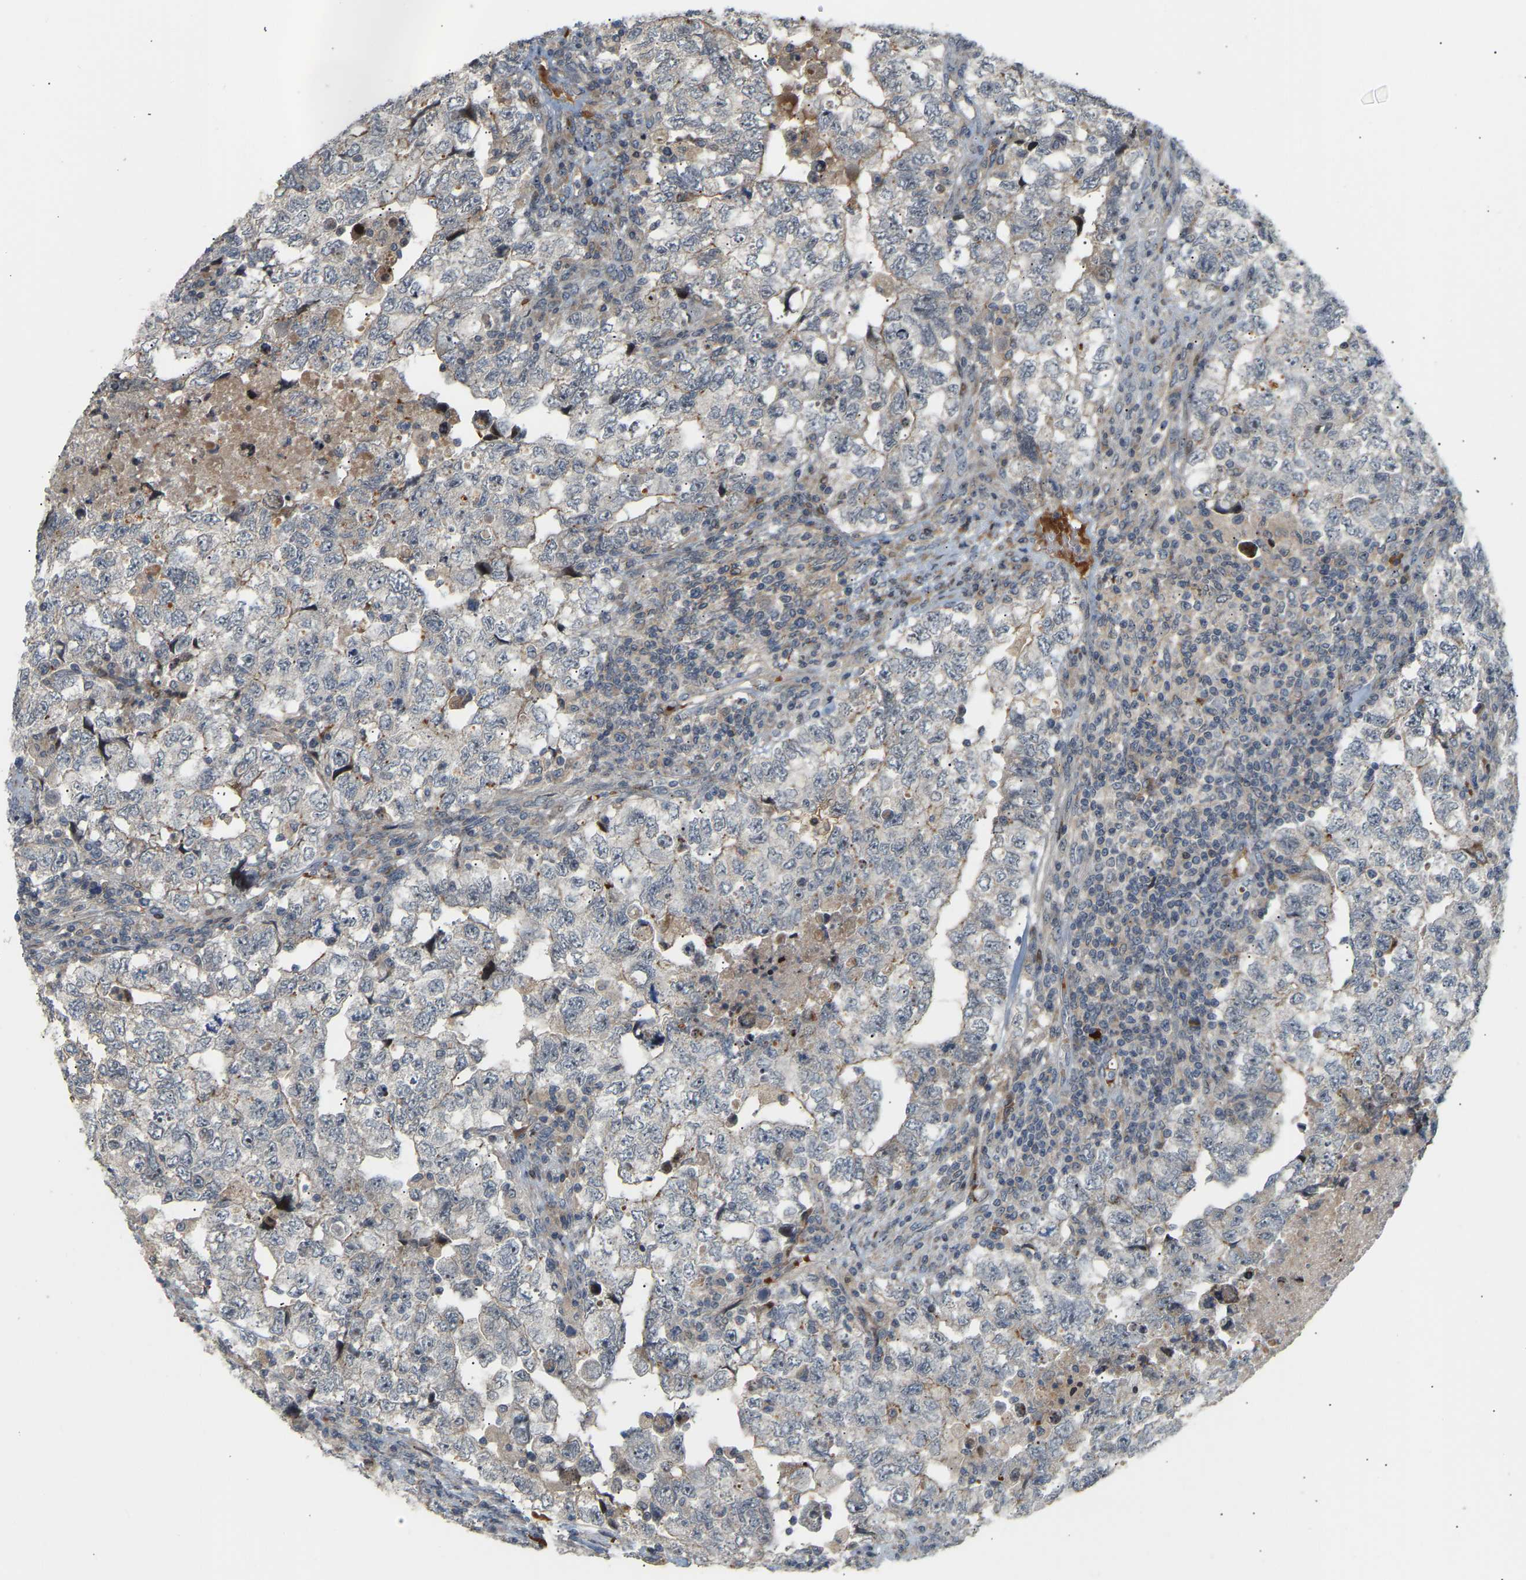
{"staining": {"intensity": "weak", "quantity": "<25%", "location": "cytoplasmic/membranous"}, "tissue": "testis cancer", "cell_type": "Tumor cells", "image_type": "cancer", "snomed": [{"axis": "morphology", "description": "Carcinoma, Embryonal, NOS"}, {"axis": "topography", "description": "Testis"}], "caption": "This is an immunohistochemistry photomicrograph of testis cancer. There is no staining in tumor cells.", "gene": "POGLUT2", "patient": {"sex": "male", "age": 36}}